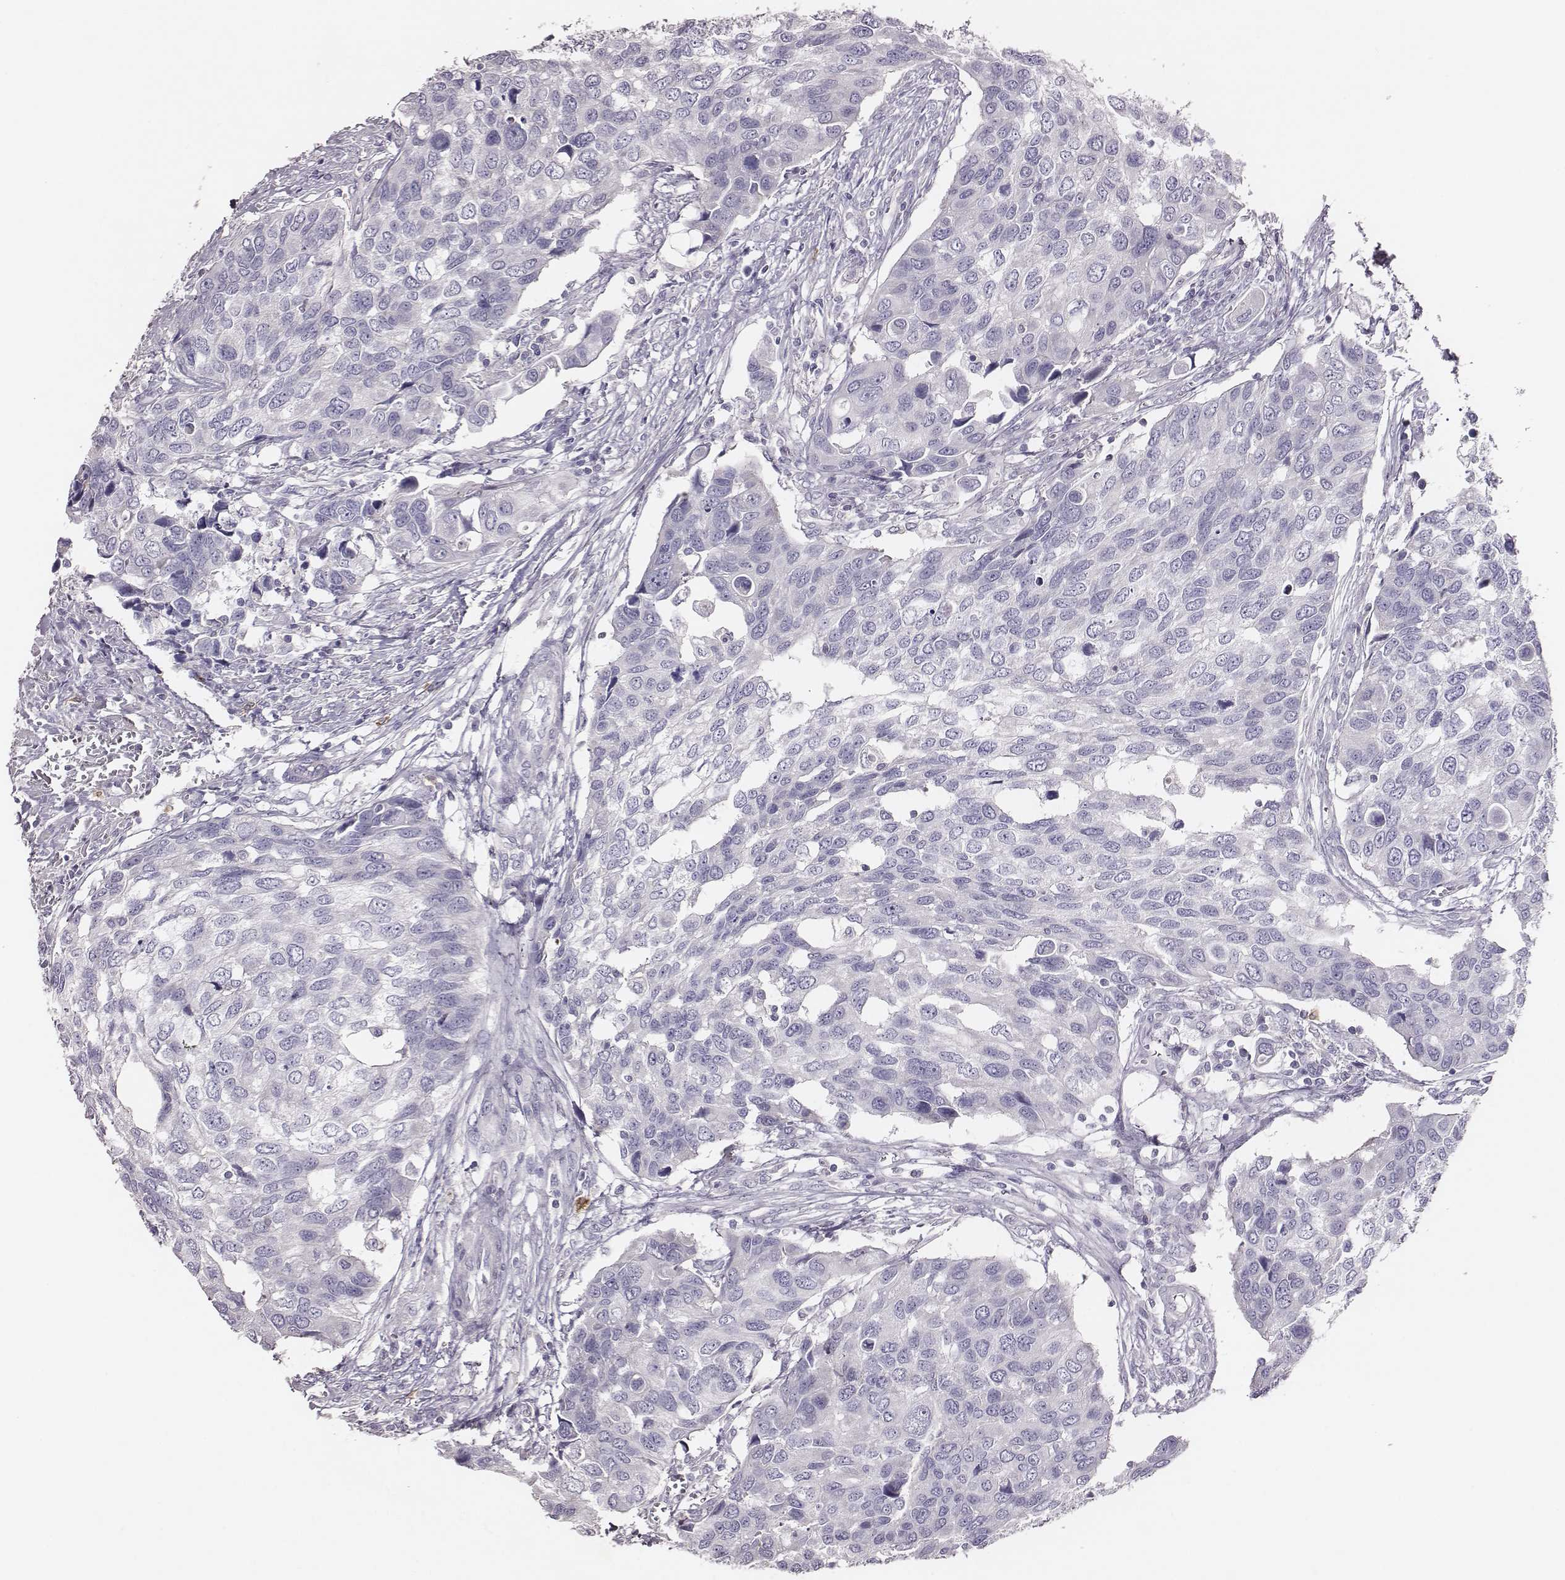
{"staining": {"intensity": "negative", "quantity": "none", "location": "none"}, "tissue": "urothelial cancer", "cell_type": "Tumor cells", "image_type": "cancer", "snomed": [{"axis": "morphology", "description": "Urothelial carcinoma, High grade"}, {"axis": "topography", "description": "Urinary bladder"}], "caption": "Human urothelial cancer stained for a protein using IHC displays no expression in tumor cells.", "gene": "P2RY10", "patient": {"sex": "male", "age": 60}}